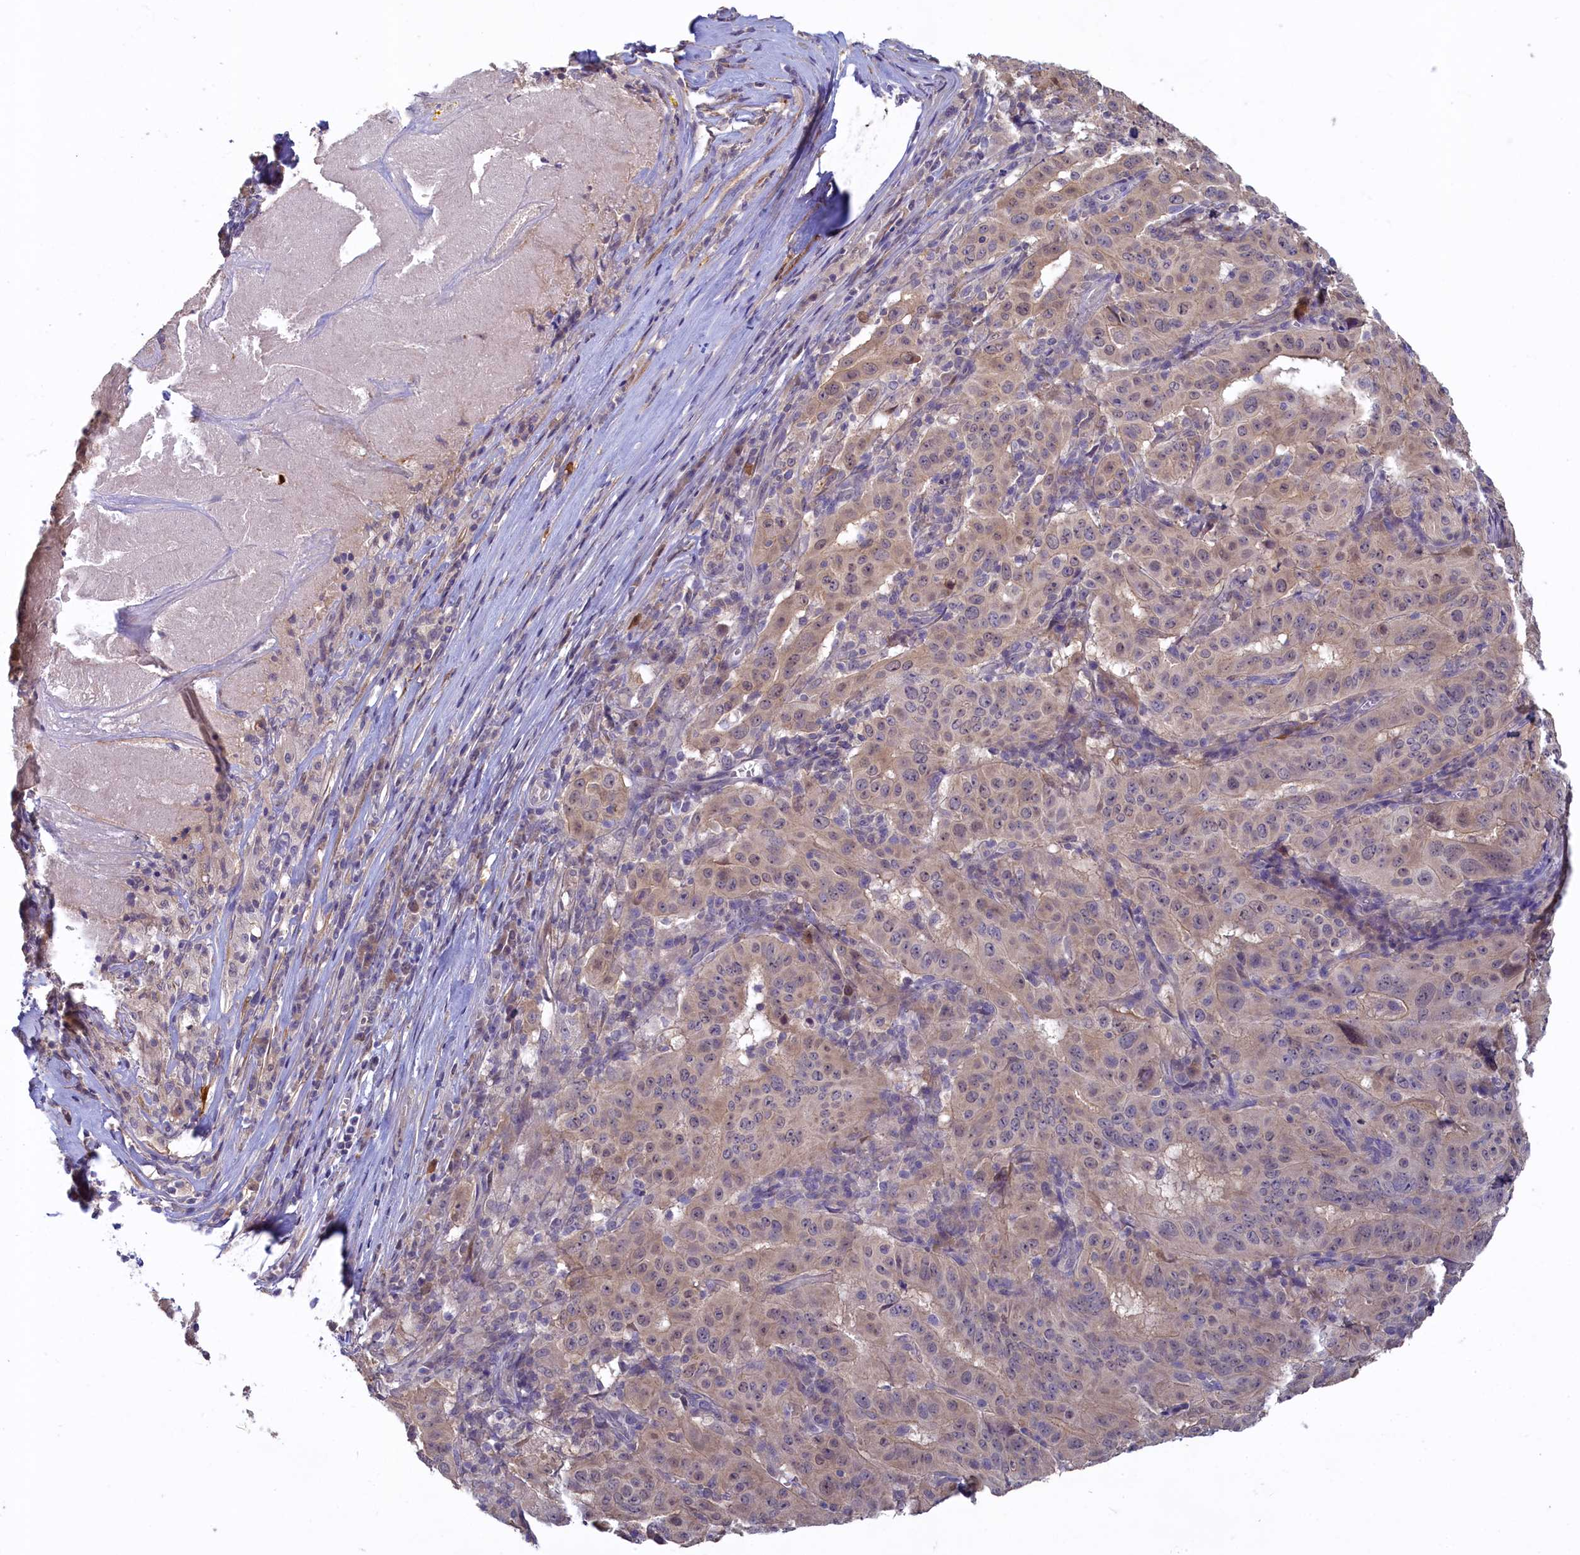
{"staining": {"intensity": "weak", "quantity": "25%-75%", "location": "cytoplasmic/membranous,nuclear"}, "tissue": "pancreatic cancer", "cell_type": "Tumor cells", "image_type": "cancer", "snomed": [{"axis": "morphology", "description": "Adenocarcinoma, NOS"}, {"axis": "topography", "description": "Pancreas"}], "caption": "This image shows IHC staining of human adenocarcinoma (pancreatic), with low weak cytoplasmic/membranous and nuclear positivity in about 25%-75% of tumor cells.", "gene": "UCHL3", "patient": {"sex": "male", "age": 63}}